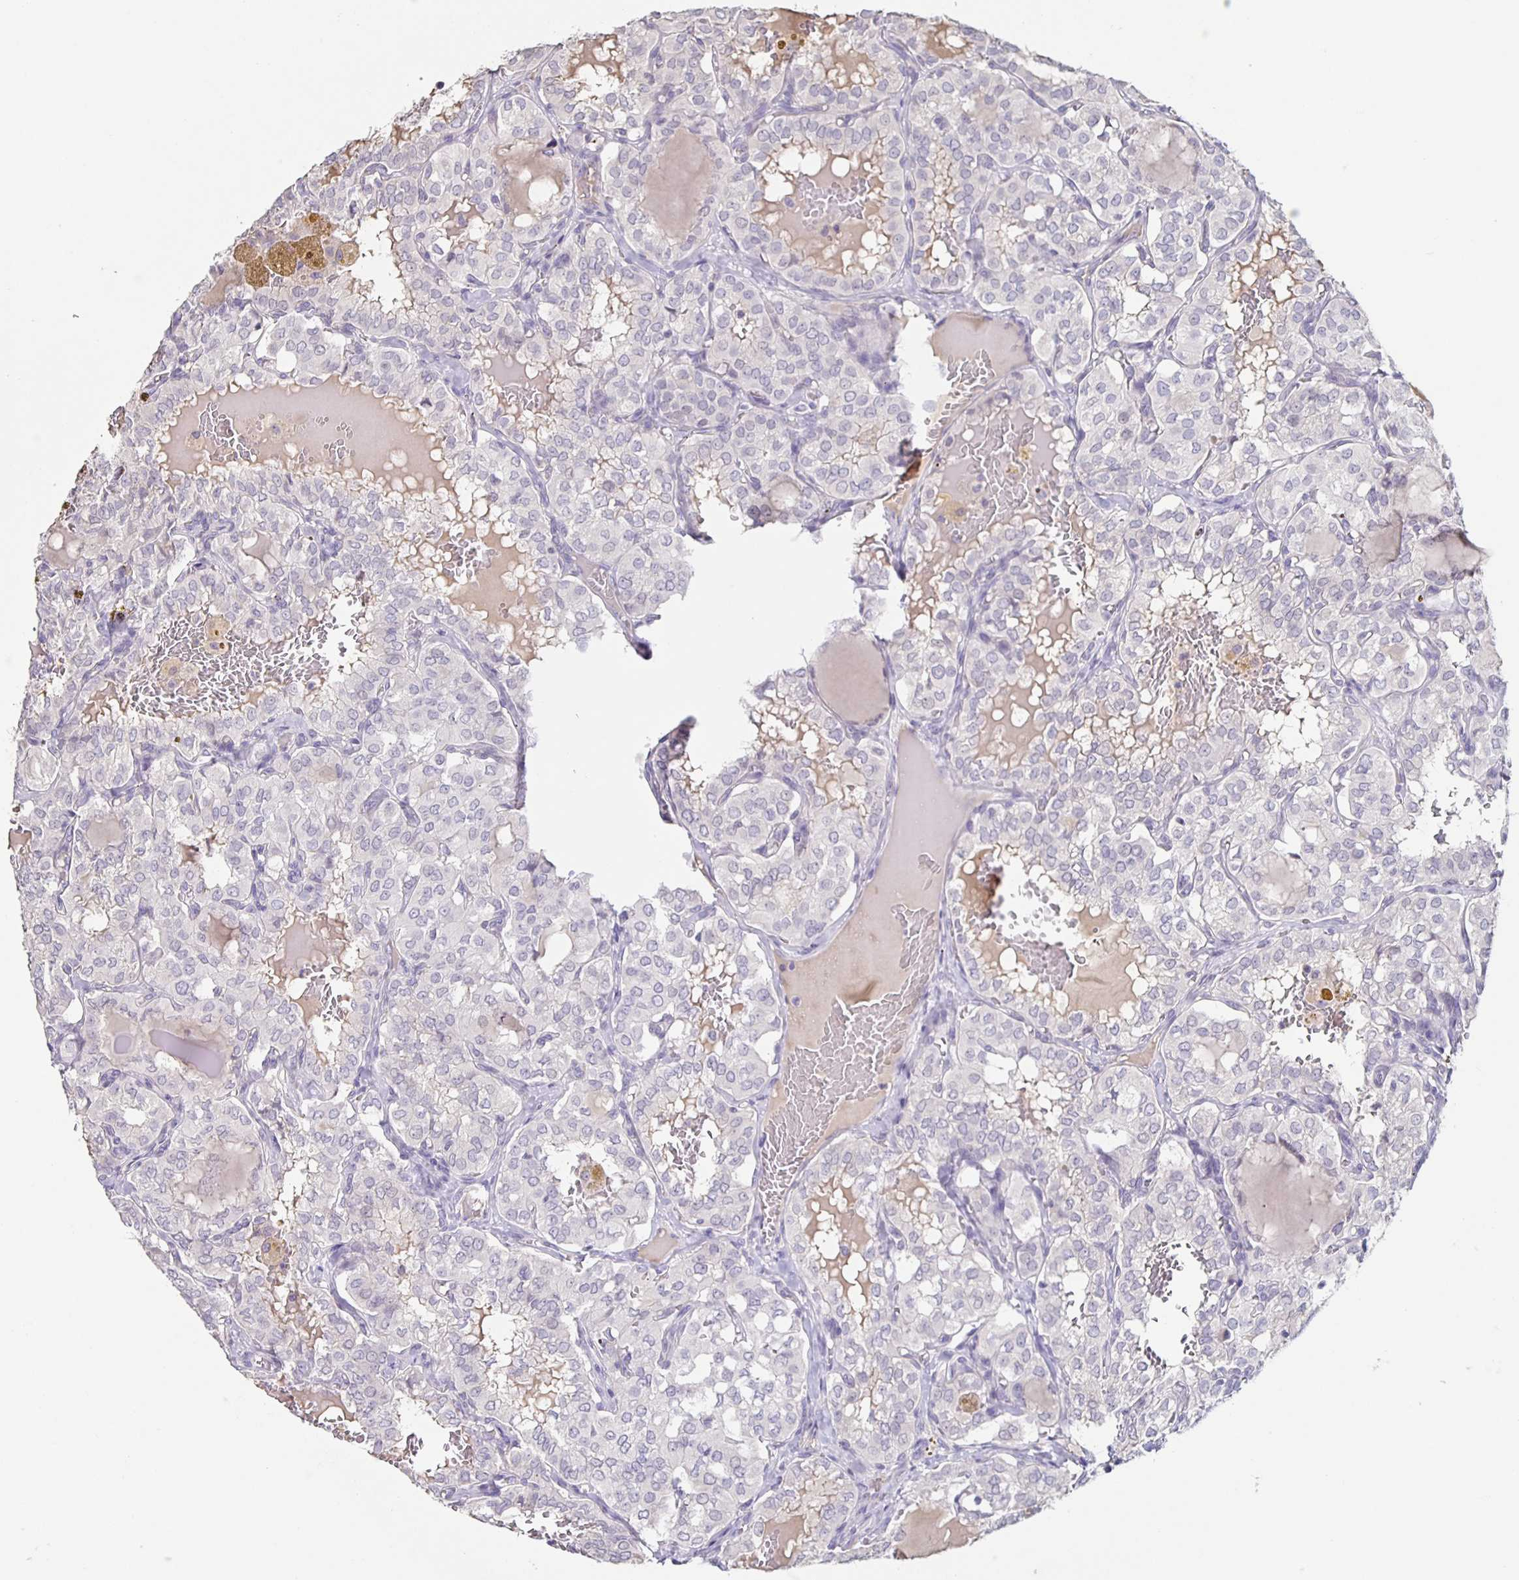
{"staining": {"intensity": "negative", "quantity": "none", "location": "none"}, "tissue": "thyroid cancer", "cell_type": "Tumor cells", "image_type": "cancer", "snomed": [{"axis": "morphology", "description": "Papillary adenocarcinoma, NOS"}, {"axis": "topography", "description": "Thyroid gland"}], "caption": "This is an IHC micrograph of papillary adenocarcinoma (thyroid). There is no staining in tumor cells.", "gene": "INSL5", "patient": {"sex": "male", "age": 20}}